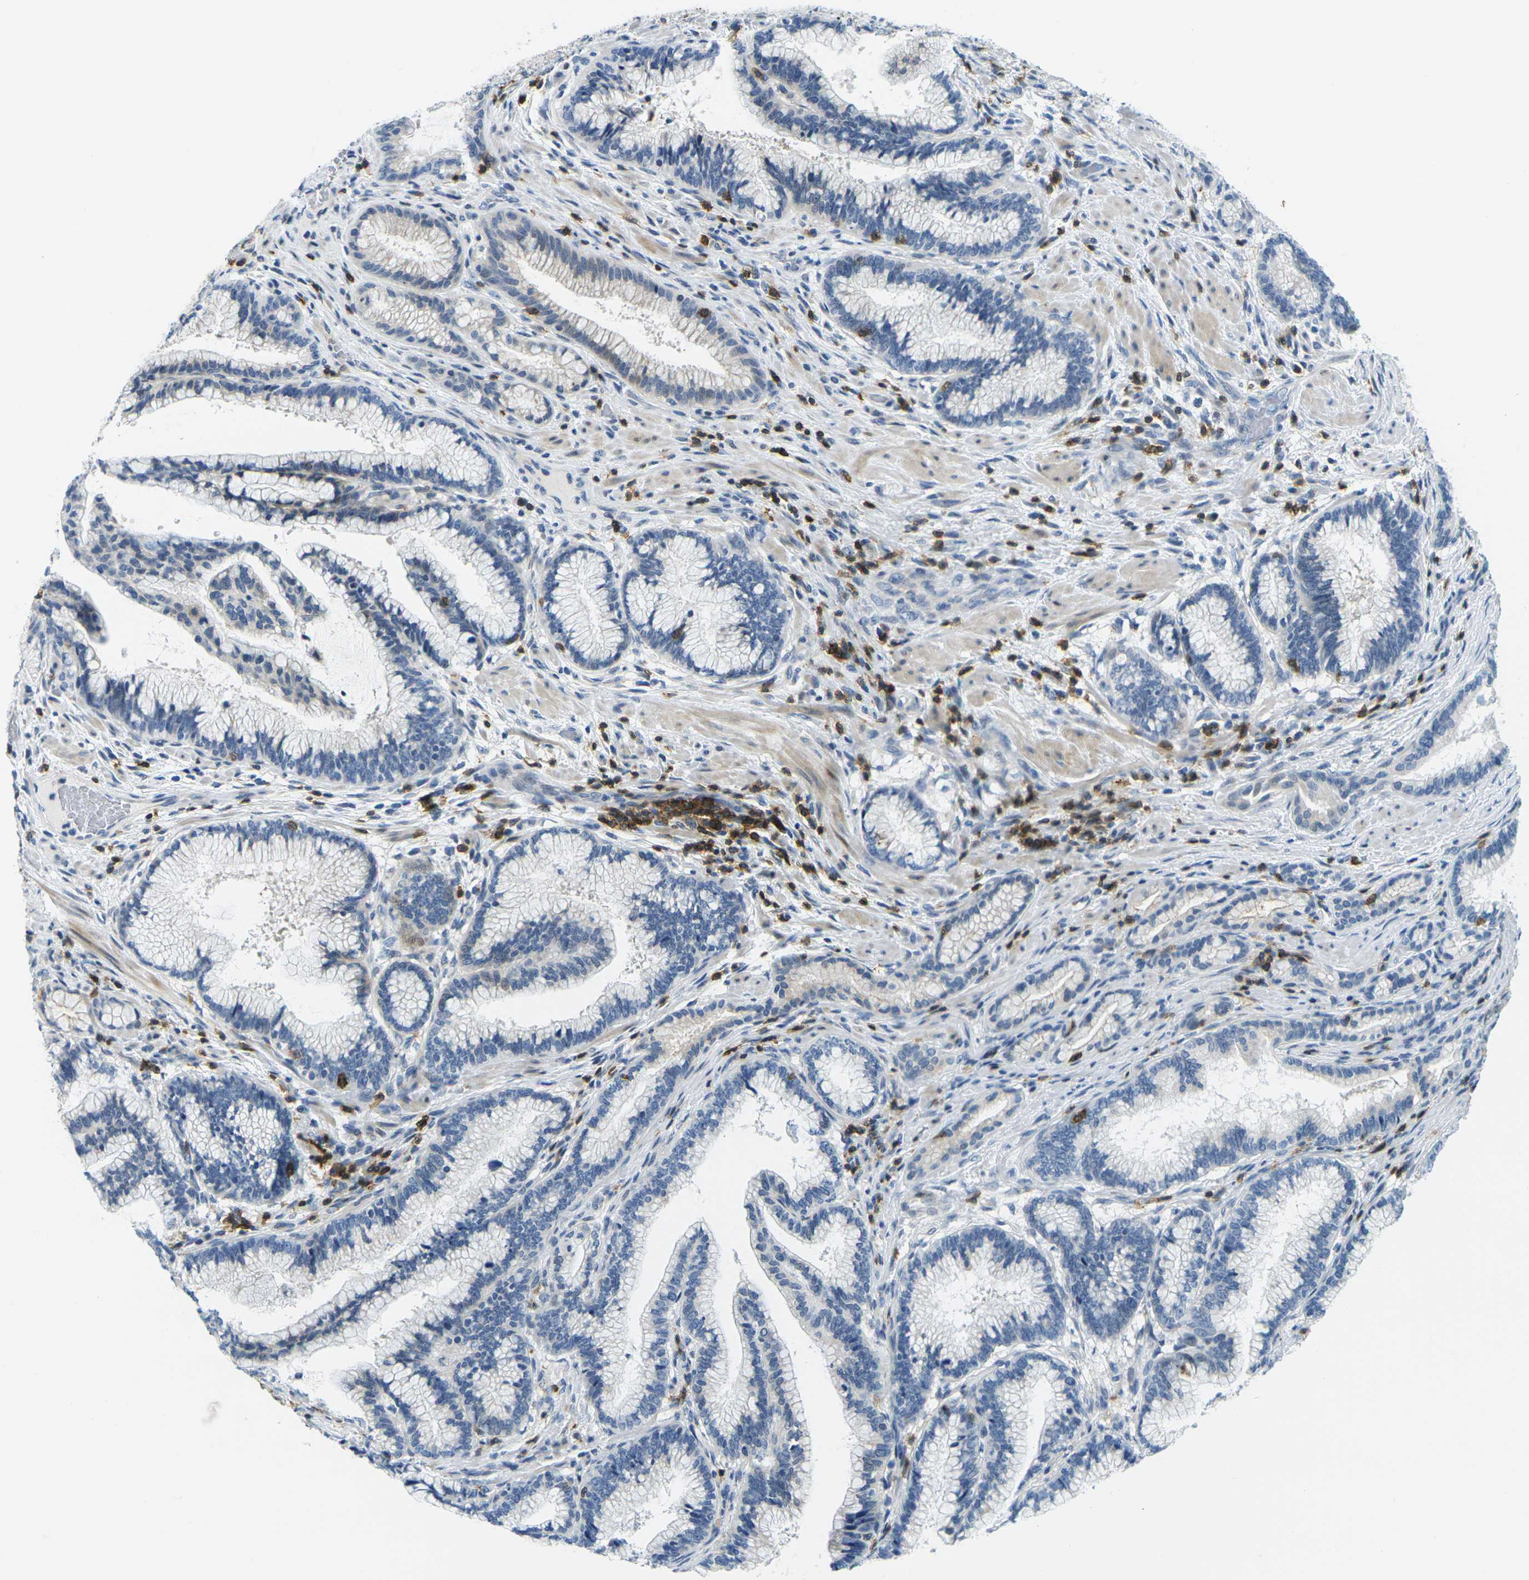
{"staining": {"intensity": "negative", "quantity": "none", "location": "none"}, "tissue": "pancreatic cancer", "cell_type": "Tumor cells", "image_type": "cancer", "snomed": [{"axis": "morphology", "description": "Adenocarcinoma, NOS"}, {"axis": "topography", "description": "Pancreas"}], "caption": "This is an IHC photomicrograph of pancreatic adenocarcinoma. There is no staining in tumor cells.", "gene": "CD3D", "patient": {"sex": "female", "age": 64}}